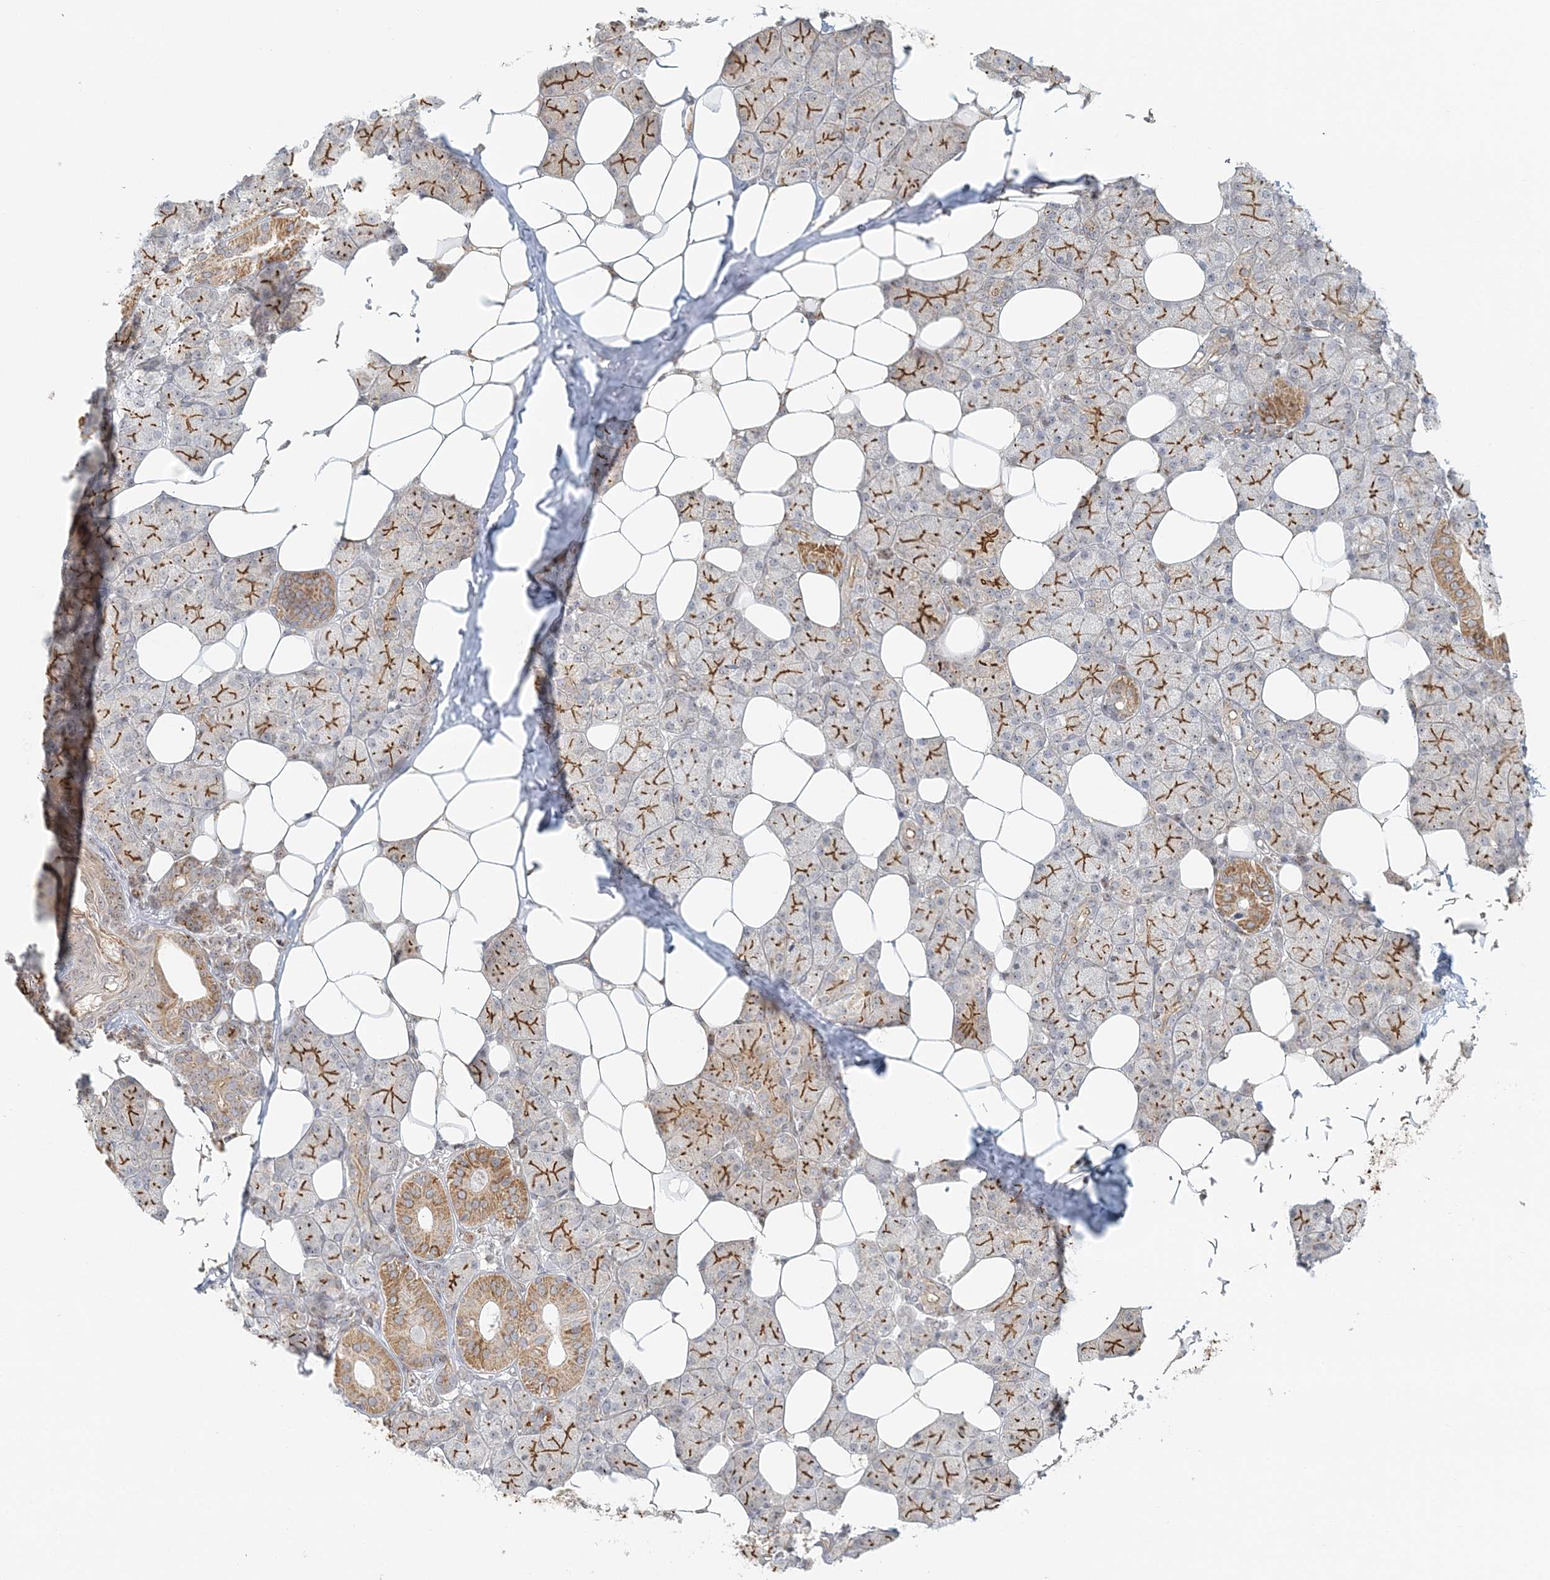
{"staining": {"intensity": "moderate", "quantity": "25%-75%", "location": "cytoplasmic/membranous,nuclear"}, "tissue": "salivary gland", "cell_type": "Glandular cells", "image_type": "normal", "snomed": [{"axis": "morphology", "description": "Normal tissue, NOS"}, {"axis": "topography", "description": "Salivary gland"}], "caption": "Glandular cells exhibit medium levels of moderate cytoplasmic/membranous,nuclear expression in approximately 25%-75% of cells in unremarkable human salivary gland. The protein of interest is stained brown, and the nuclei are stained in blue (DAB IHC with brightfield microscopy, high magnification).", "gene": "UBE2F", "patient": {"sex": "female", "age": 33}}